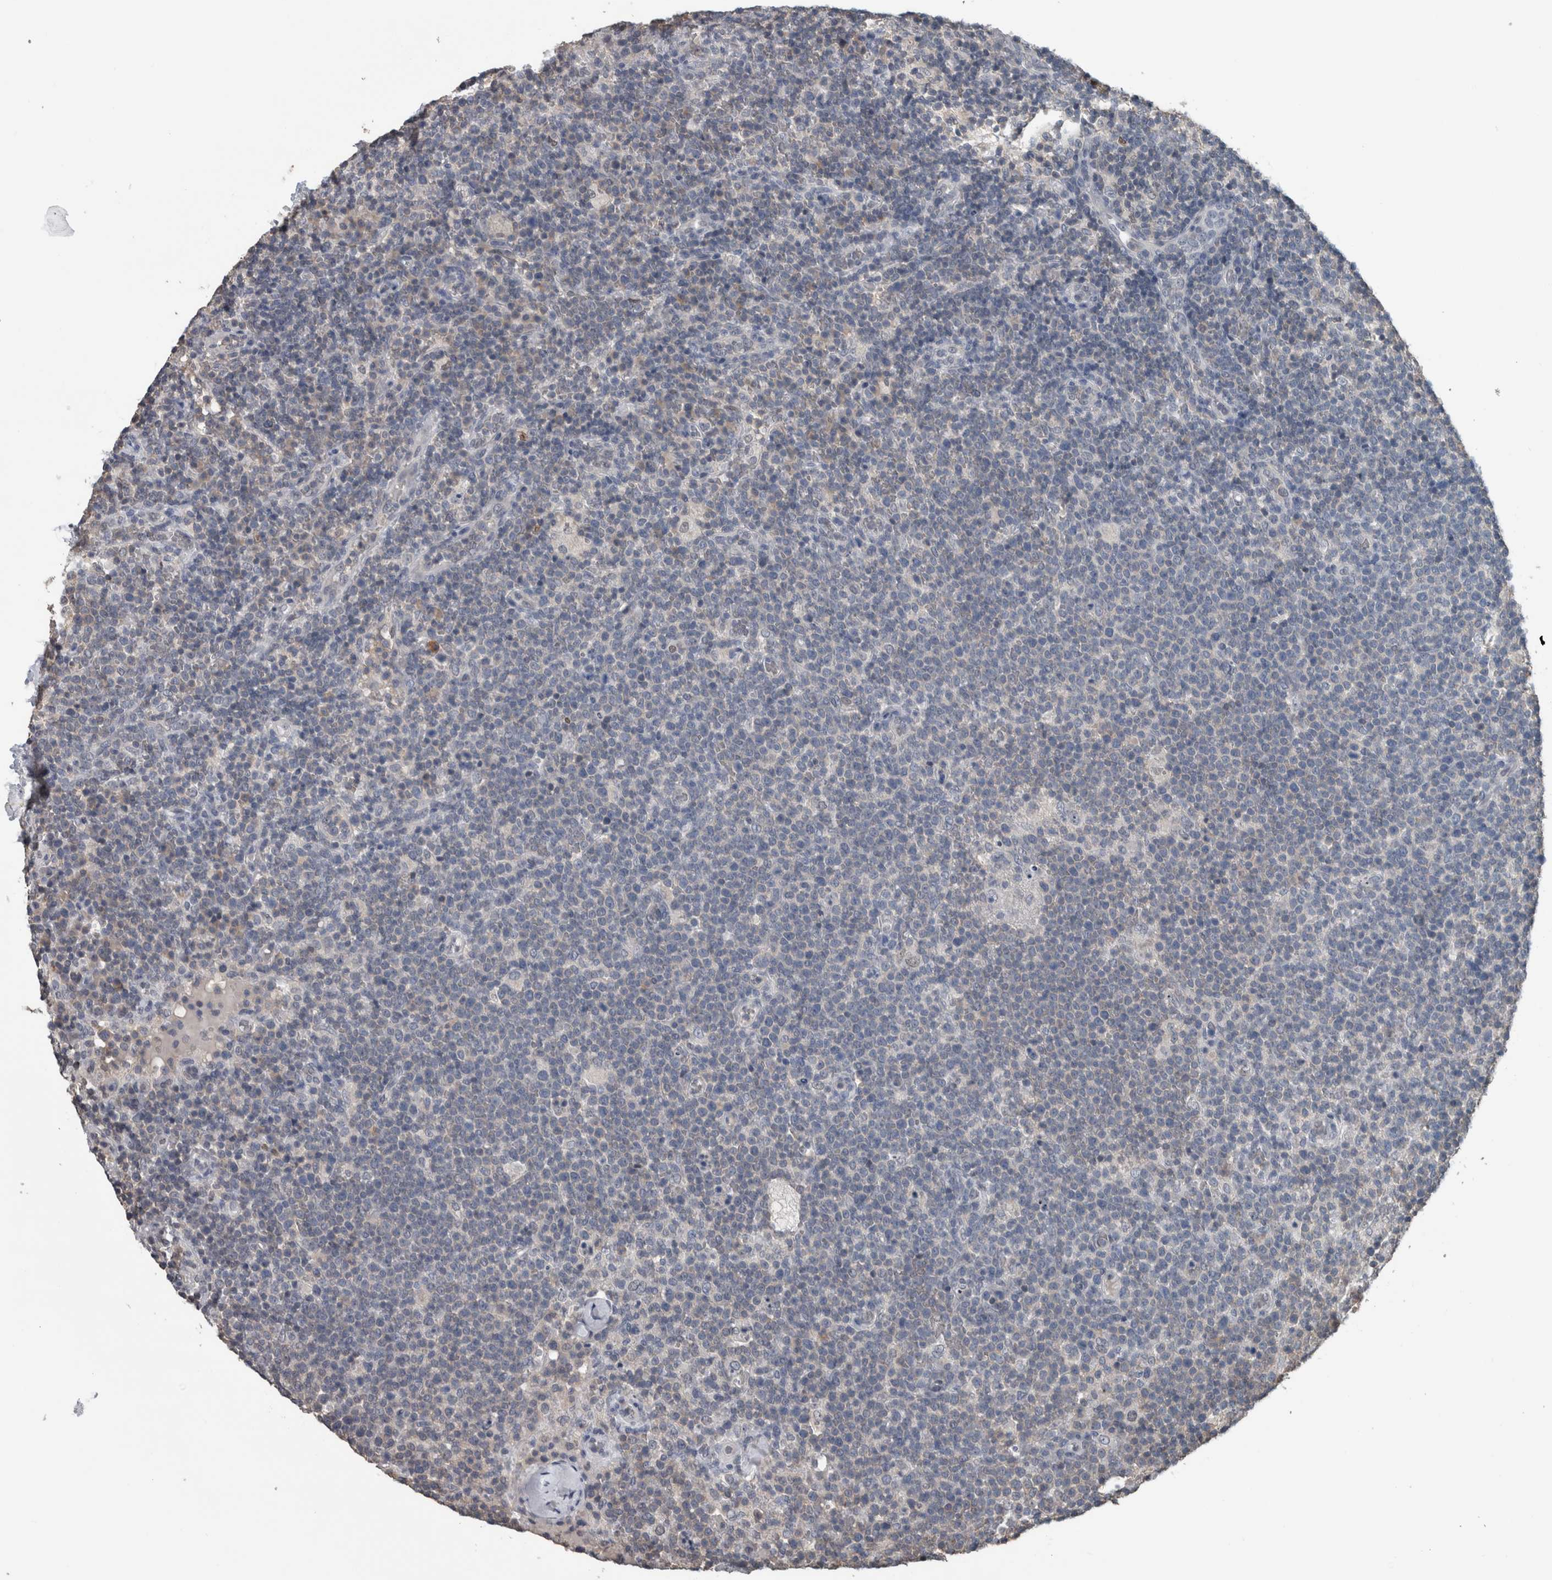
{"staining": {"intensity": "negative", "quantity": "none", "location": "none"}, "tissue": "lymphoma", "cell_type": "Tumor cells", "image_type": "cancer", "snomed": [{"axis": "morphology", "description": "Malignant lymphoma, non-Hodgkin's type, High grade"}, {"axis": "topography", "description": "Lymph node"}], "caption": "A histopathology image of high-grade malignant lymphoma, non-Hodgkin's type stained for a protein displays no brown staining in tumor cells.", "gene": "MAFF", "patient": {"sex": "male", "age": 61}}